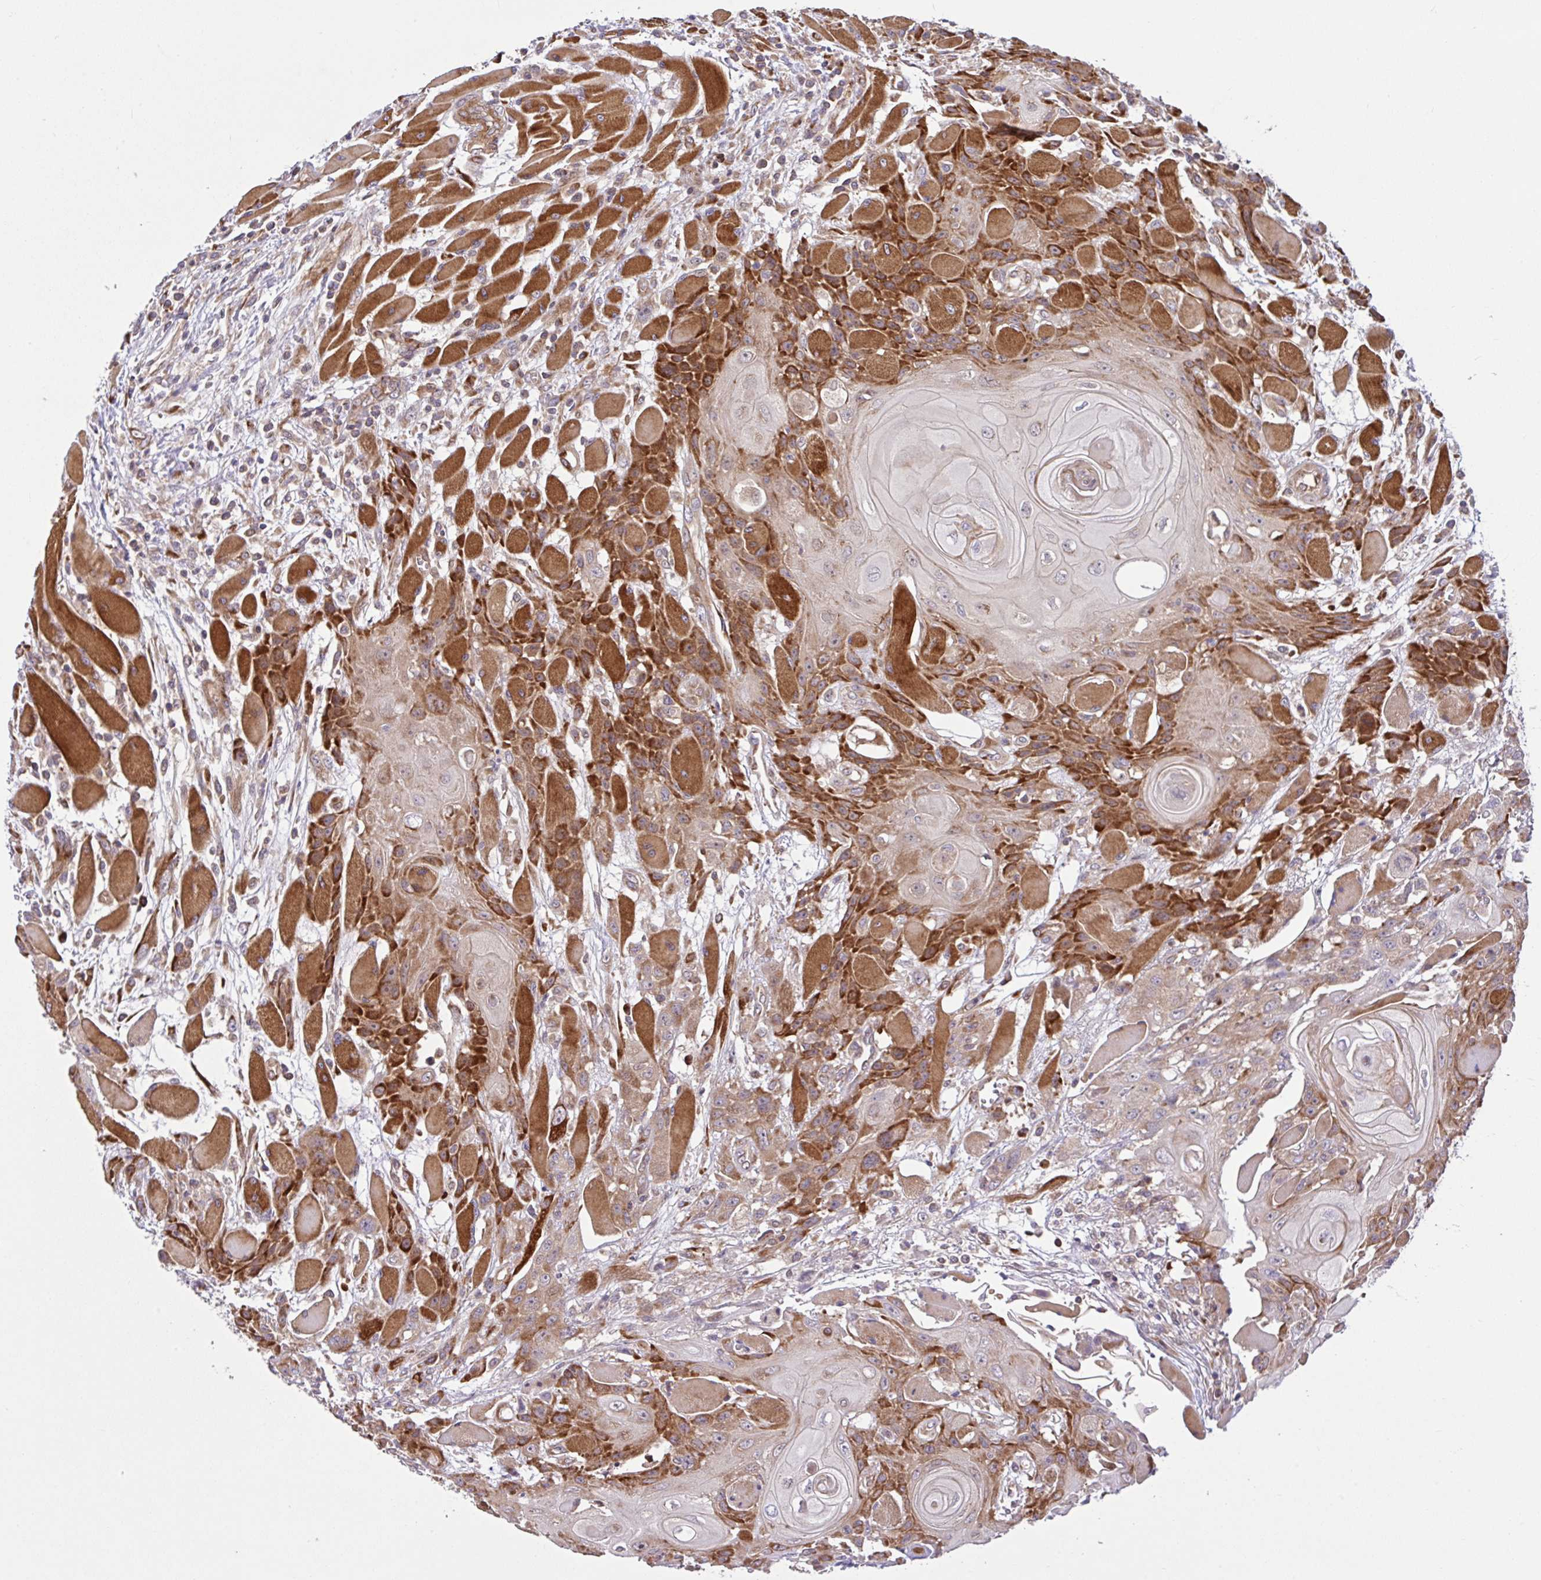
{"staining": {"intensity": "moderate", "quantity": "<25%", "location": "cytoplasmic/membranous"}, "tissue": "head and neck cancer", "cell_type": "Tumor cells", "image_type": "cancer", "snomed": [{"axis": "morphology", "description": "Squamous cell carcinoma, NOS"}, {"axis": "topography", "description": "Head-Neck"}], "caption": "Head and neck cancer stained with a protein marker displays moderate staining in tumor cells.", "gene": "NTPCR", "patient": {"sex": "female", "age": 43}}